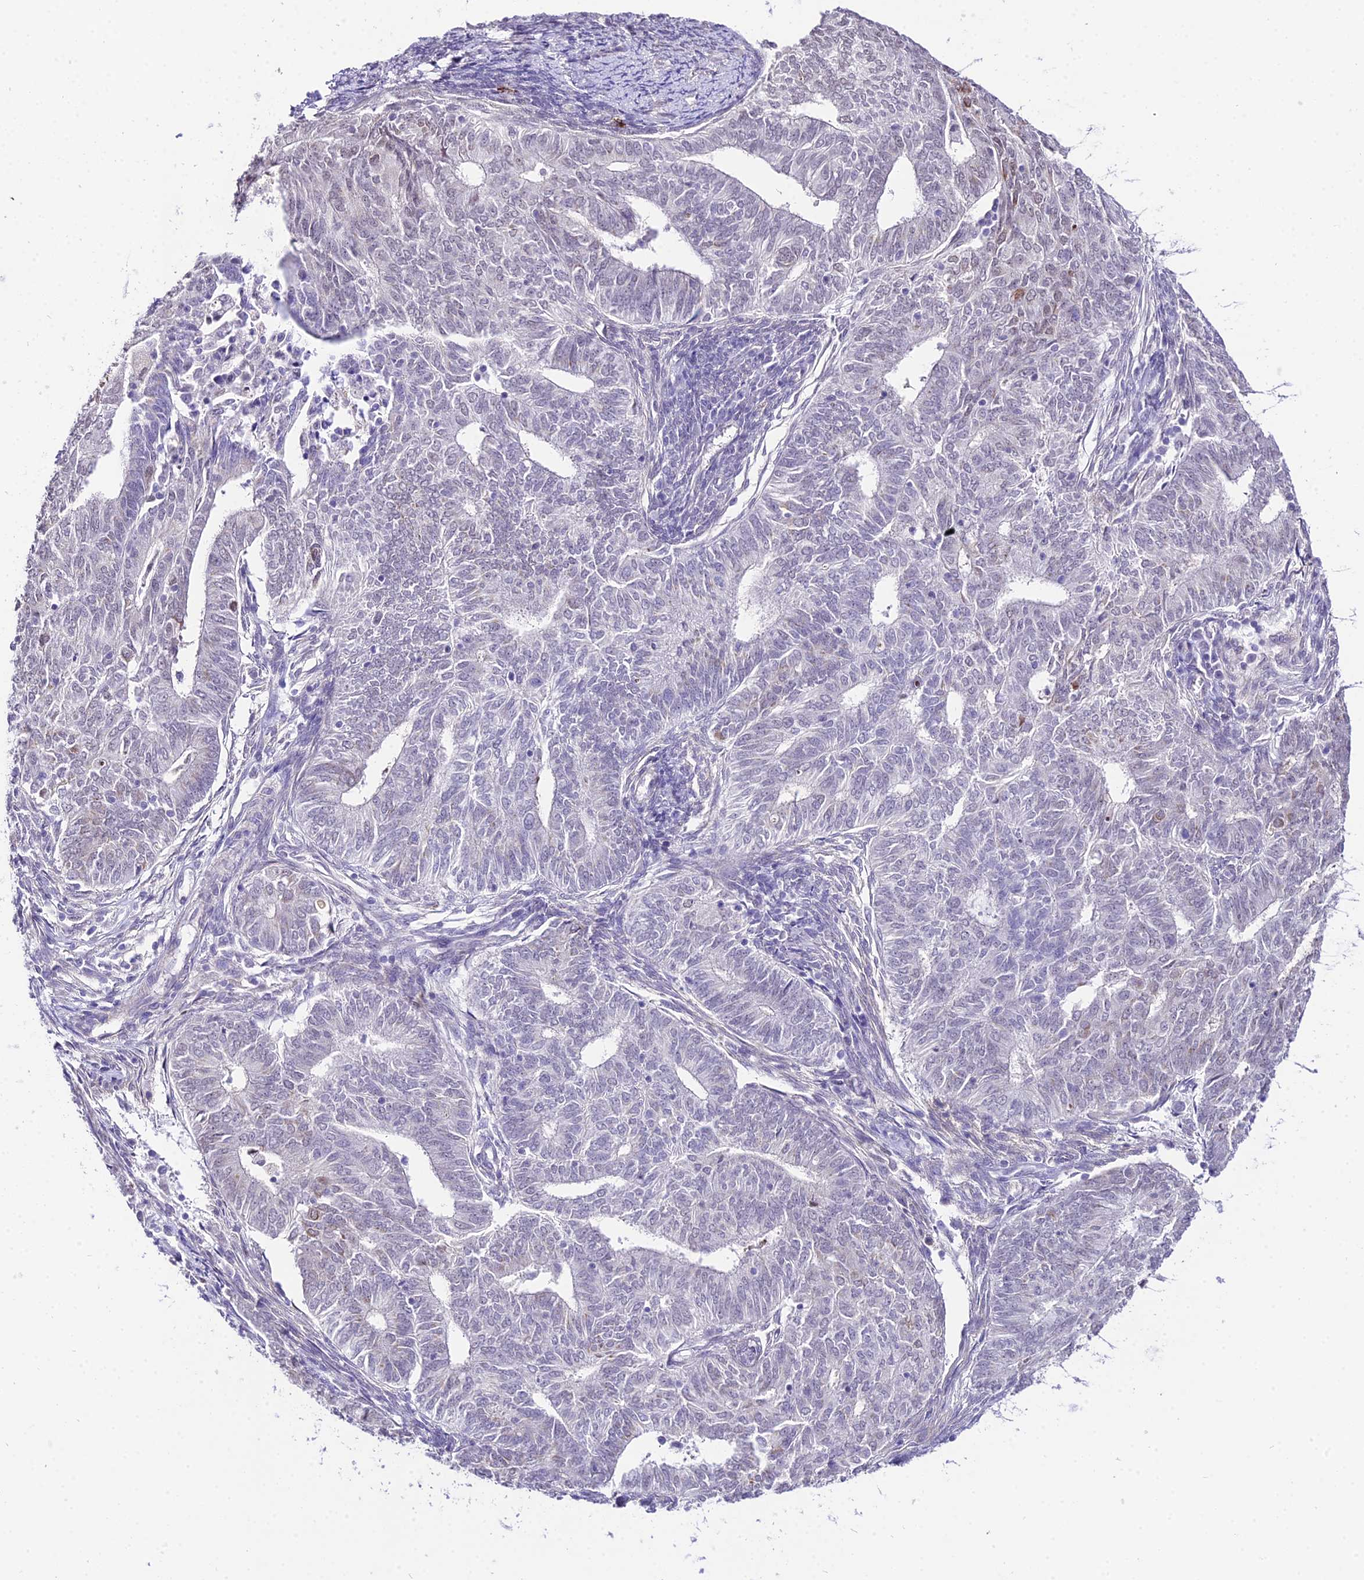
{"staining": {"intensity": "negative", "quantity": "none", "location": "none"}, "tissue": "endometrial cancer", "cell_type": "Tumor cells", "image_type": "cancer", "snomed": [{"axis": "morphology", "description": "Adenocarcinoma, NOS"}, {"axis": "topography", "description": "Endometrium"}], "caption": "Human endometrial adenocarcinoma stained for a protein using IHC exhibits no staining in tumor cells.", "gene": "POLR2I", "patient": {"sex": "female", "age": 62}}